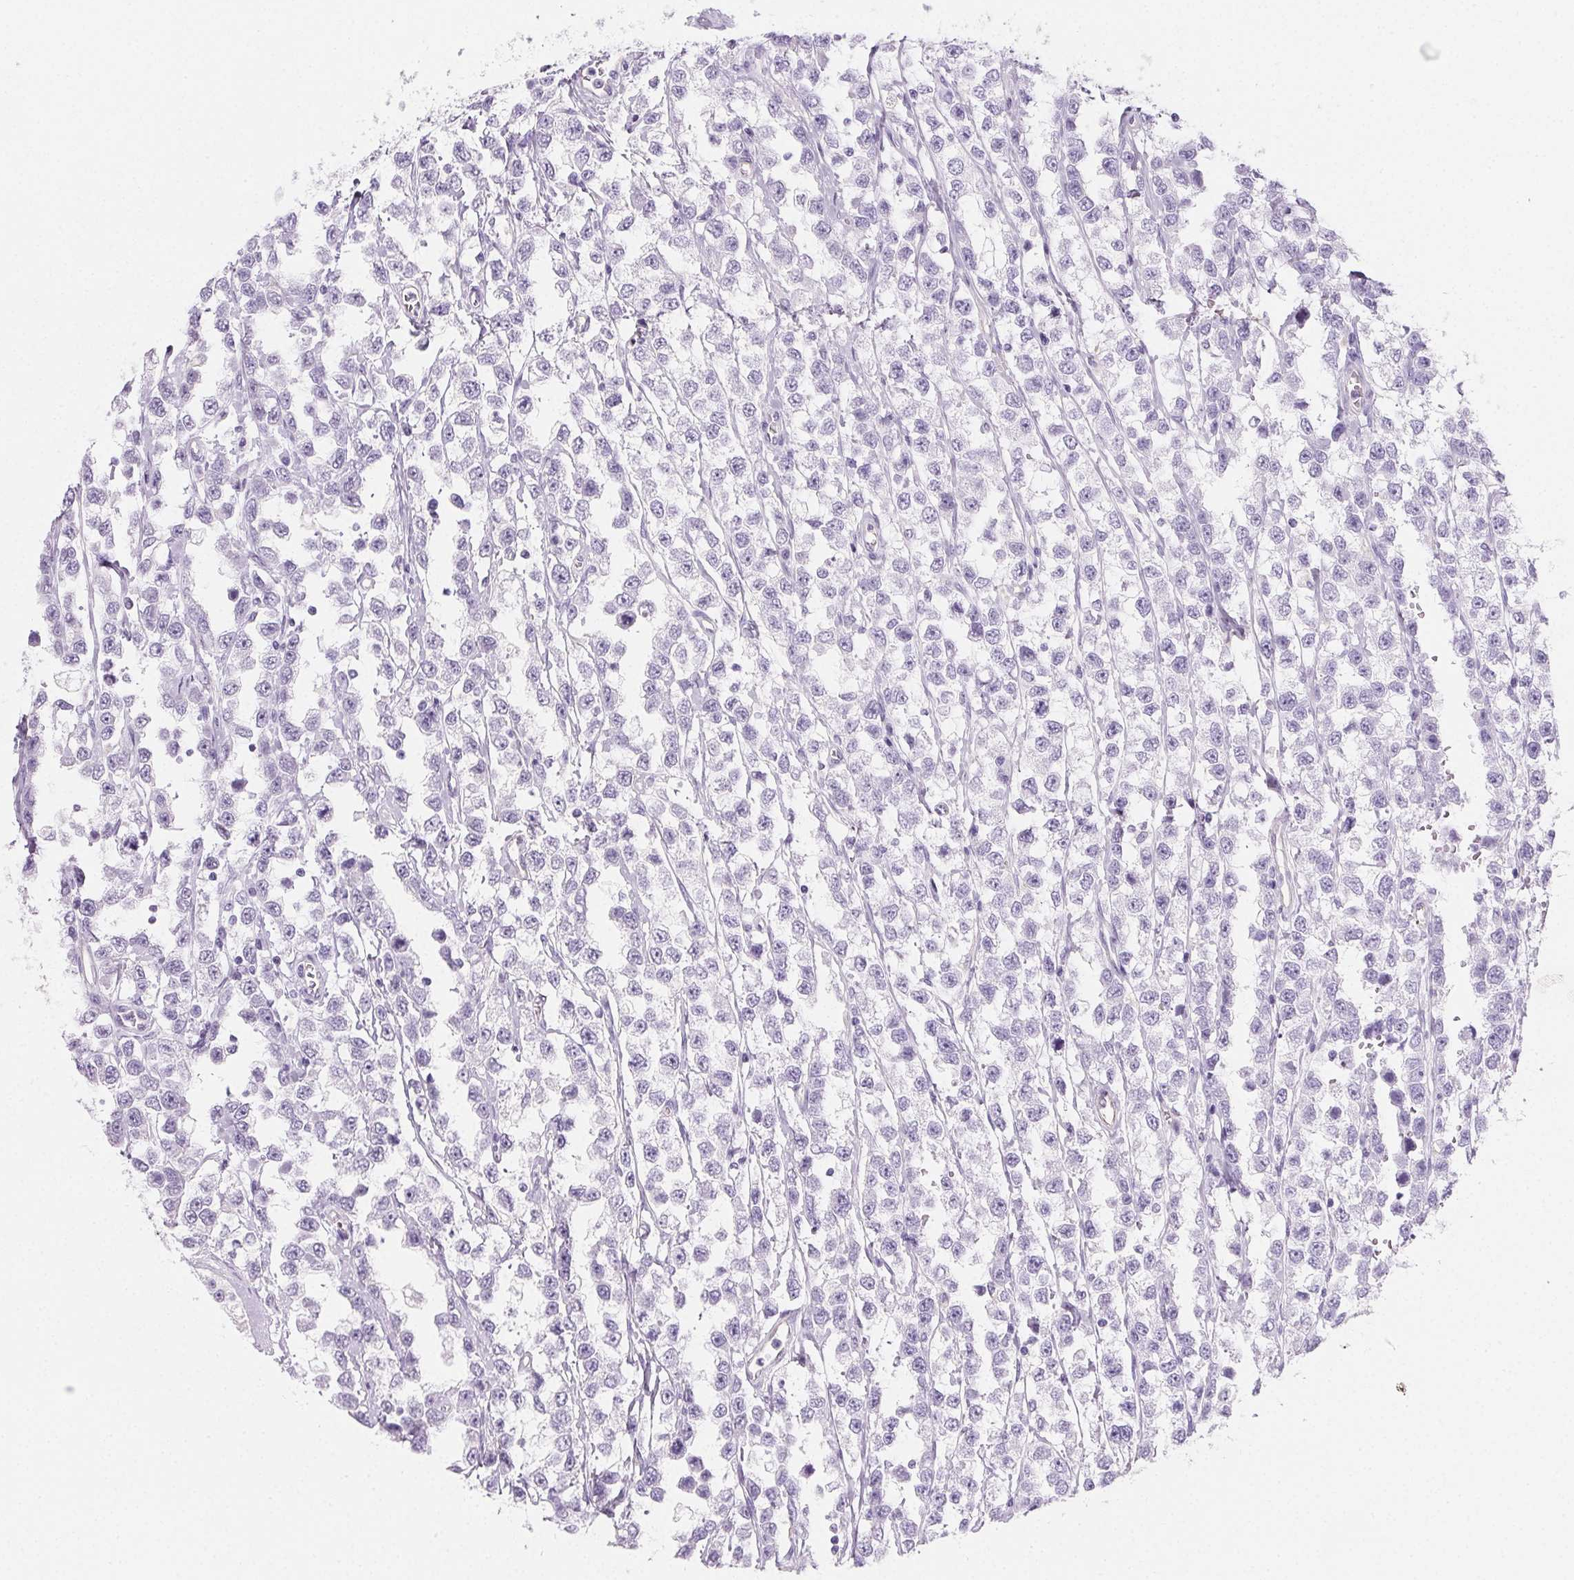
{"staining": {"intensity": "negative", "quantity": "none", "location": "none"}, "tissue": "testis cancer", "cell_type": "Tumor cells", "image_type": "cancer", "snomed": [{"axis": "morphology", "description": "Seminoma, NOS"}, {"axis": "topography", "description": "Testis"}], "caption": "Testis seminoma stained for a protein using immunohistochemistry displays no positivity tumor cells.", "gene": "PRSS3", "patient": {"sex": "male", "age": 34}}